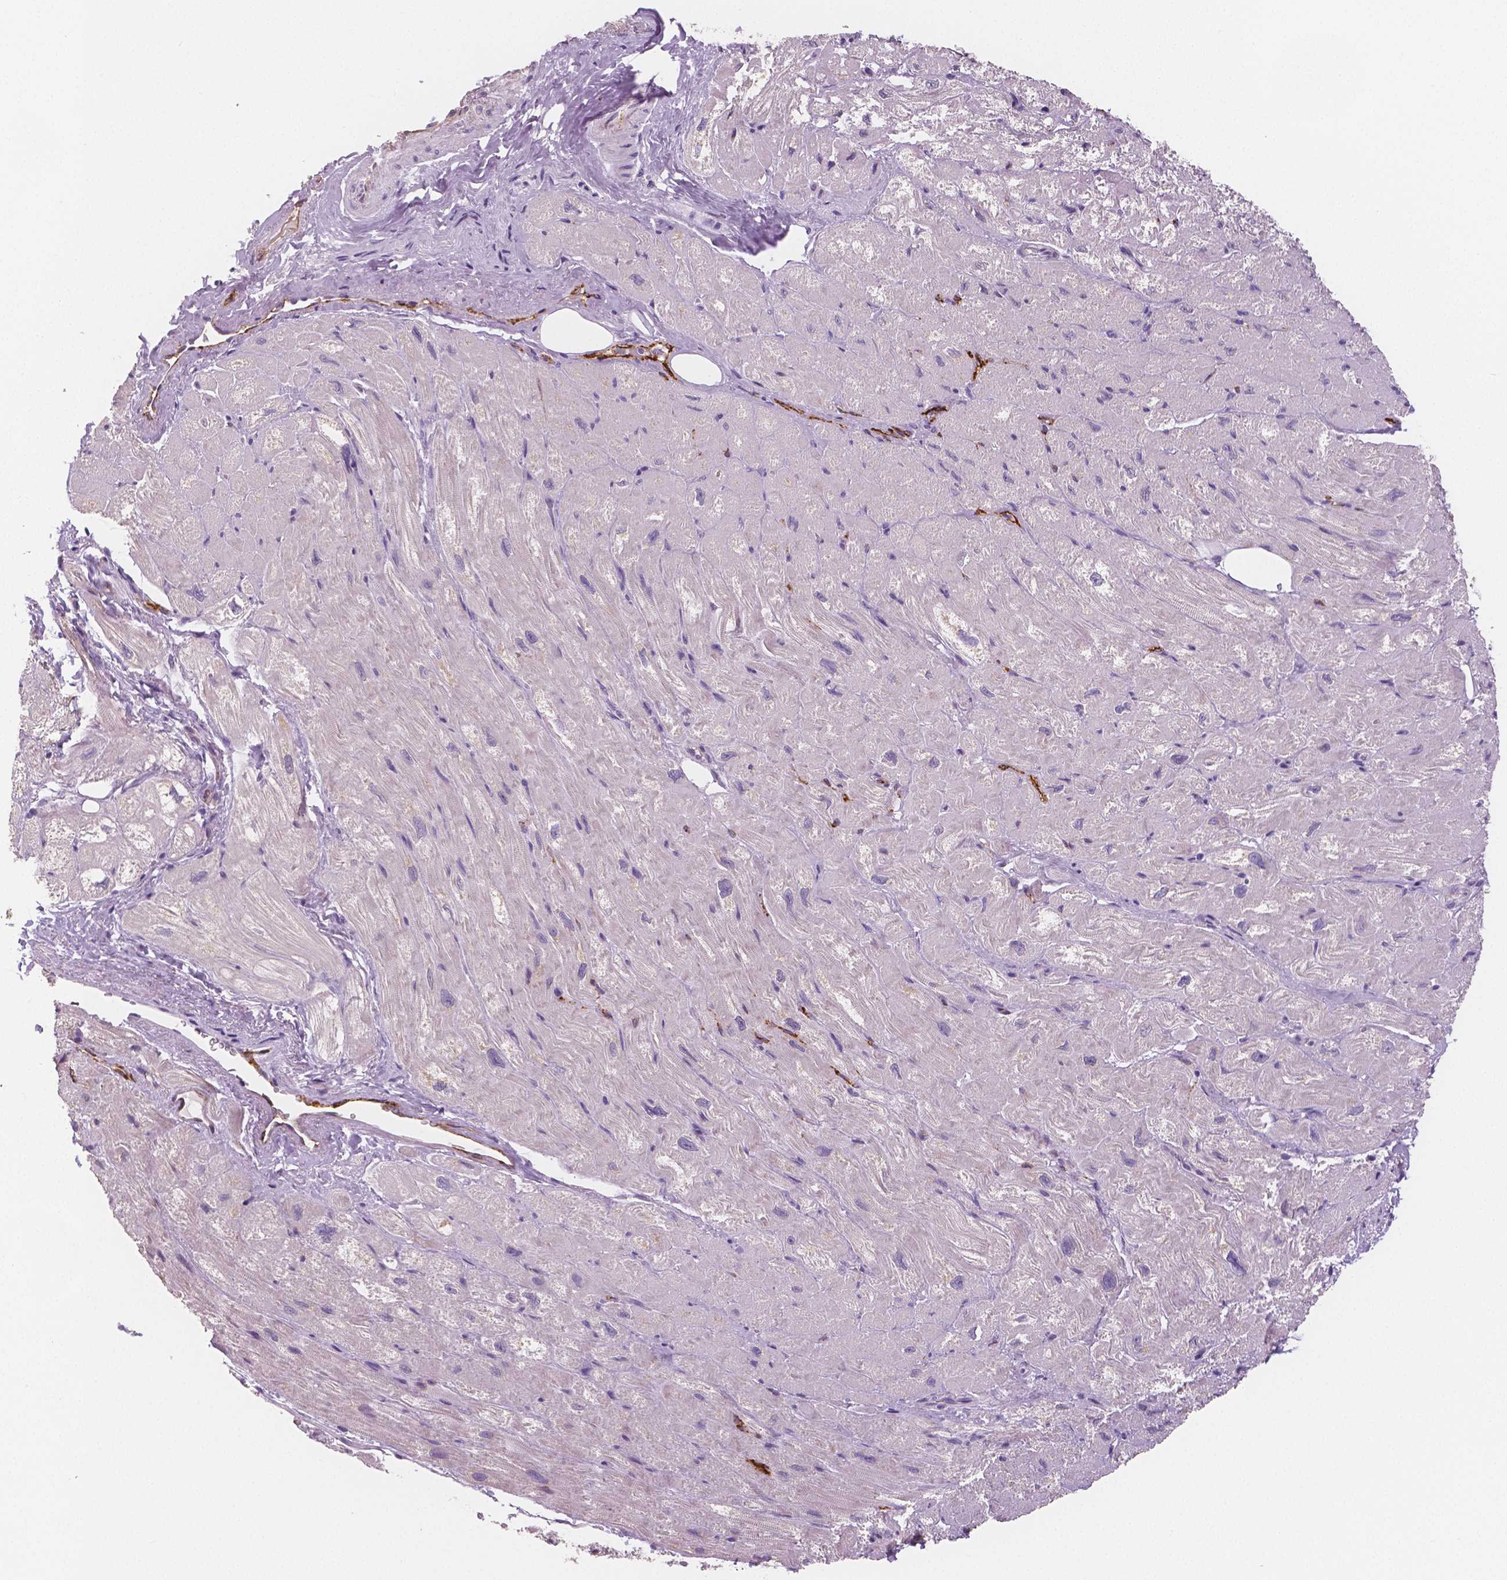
{"staining": {"intensity": "weak", "quantity": "<25%", "location": "cytoplasmic/membranous"}, "tissue": "heart muscle", "cell_type": "Cardiomyocytes", "image_type": "normal", "snomed": [{"axis": "morphology", "description": "Normal tissue, NOS"}, {"axis": "topography", "description": "Heart"}], "caption": "This photomicrograph is of unremarkable heart muscle stained with immunohistochemistry (IHC) to label a protein in brown with the nuclei are counter-stained blue. There is no staining in cardiomyocytes.", "gene": "TSPAN7", "patient": {"sex": "female", "age": 69}}